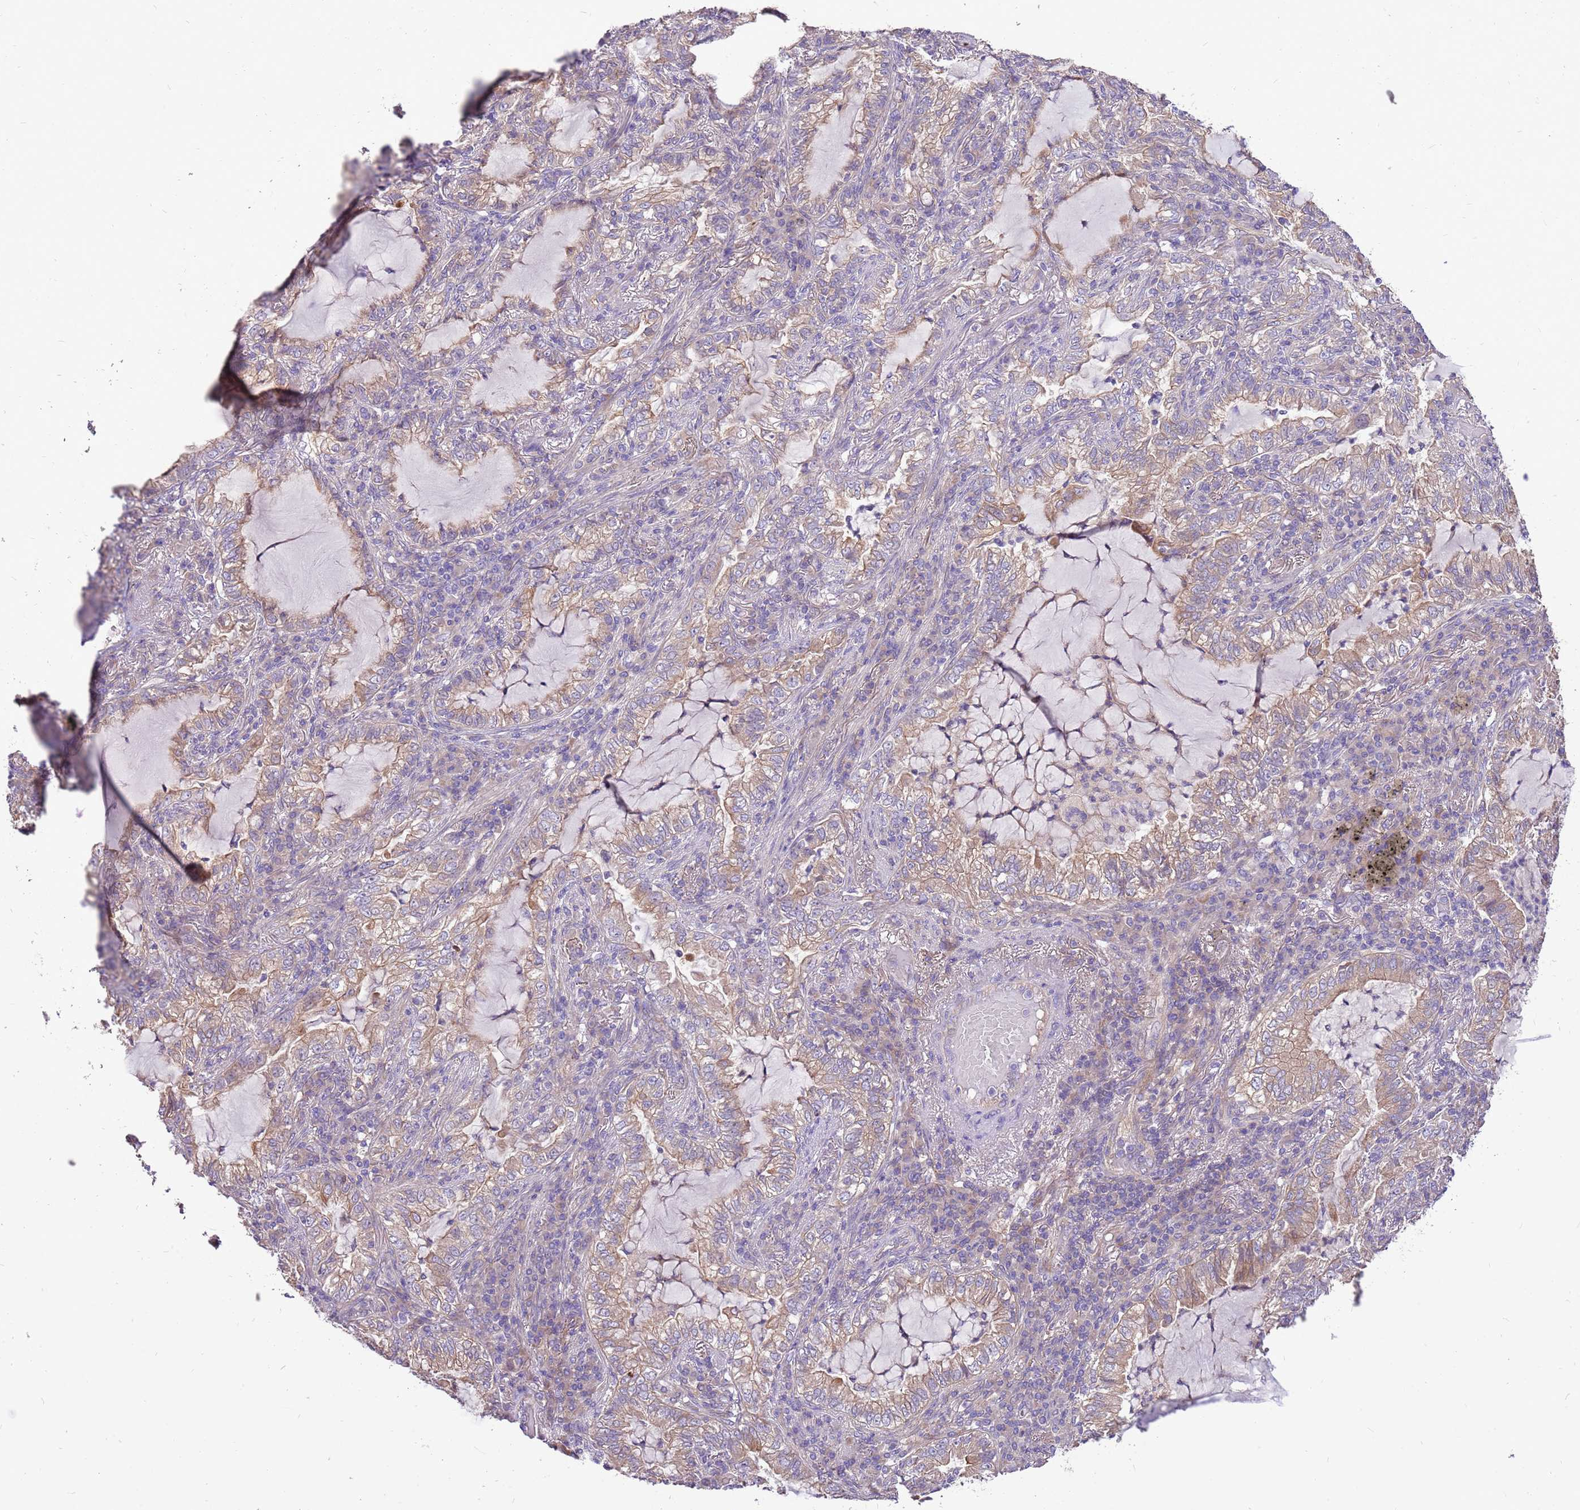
{"staining": {"intensity": "moderate", "quantity": "25%-75%", "location": "cytoplasmic/membranous"}, "tissue": "lung cancer", "cell_type": "Tumor cells", "image_type": "cancer", "snomed": [{"axis": "morphology", "description": "Adenocarcinoma, NOS"}, {"axis": "topography", "description": "Lung"}], "caption": "This histopathology image demonstrates adenocarcinoma (lung) stained with immunohistochemistry (IHC) to label a protein in brown. The cytoplasmic/membranous of tumor cells show moderate positivity for the protein. Nuclei are counter-stained blue.", "gene": "WASHC4", "patient": {"sex": "female", "age": 73}}